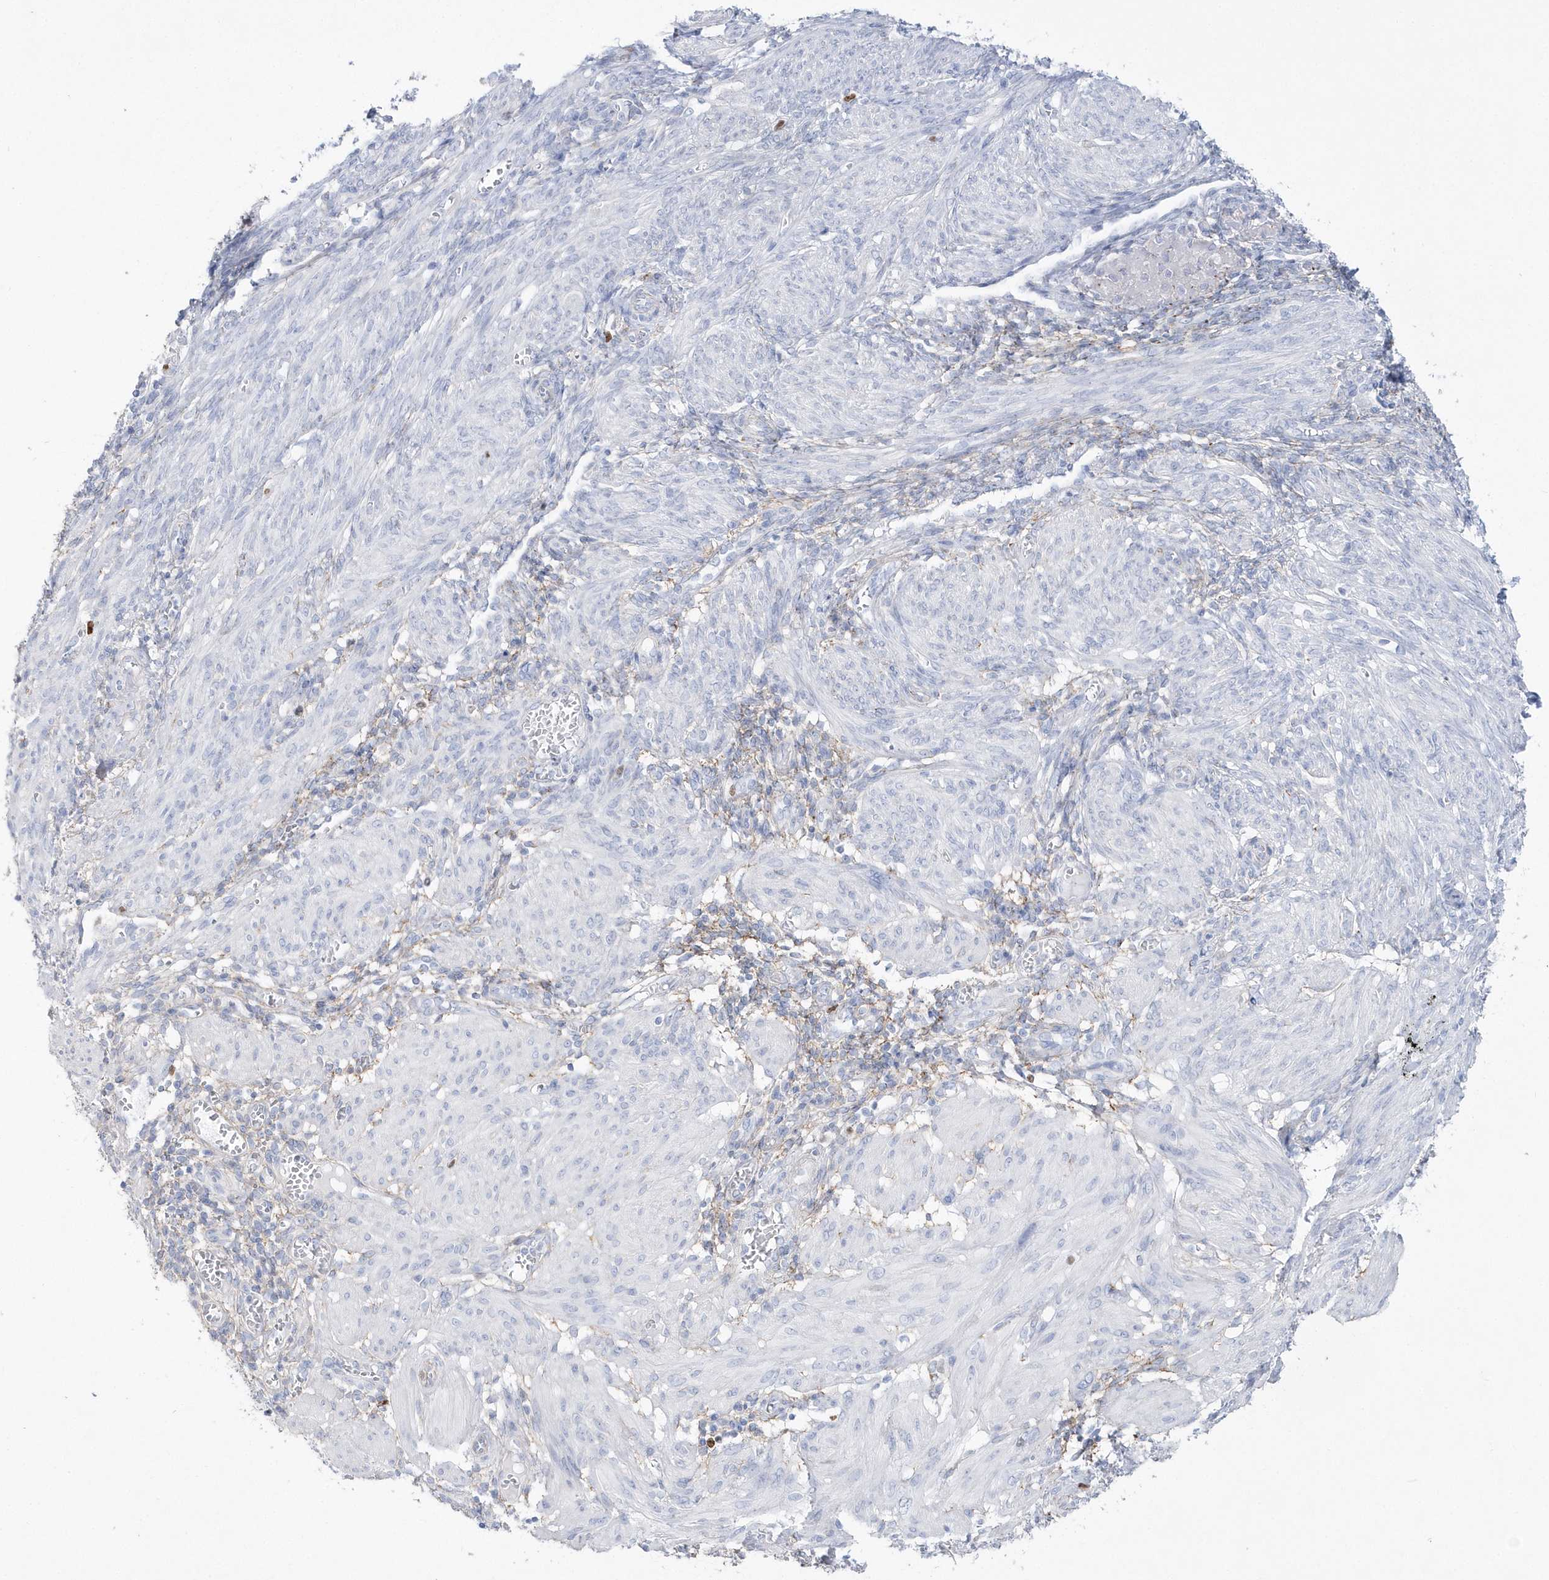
{"staining": {"intensity": "negative", "quantity": "none", "location": "none"}, "tissue": "smooth muscle", "cell_type": "Smooth muscle cells", "image_type": "normal", "snomed": [{"axis": "morphology", "description": "Normal tissue, NOS"}, {"axis": "topography", "description": "Smooth muscle"}], "caption": "Smooth muscle cells show no significant protein expression in benign smooth muscle. The staining was performed using DAB (3,3'-diaminobenzidine) to visualize the protein expression in brown, while the nuclei were stained in blue with hematoxylin (Magnification: 20x).", "gene": "TMCO6", "patient": {"sex": "female", "age": 39}}